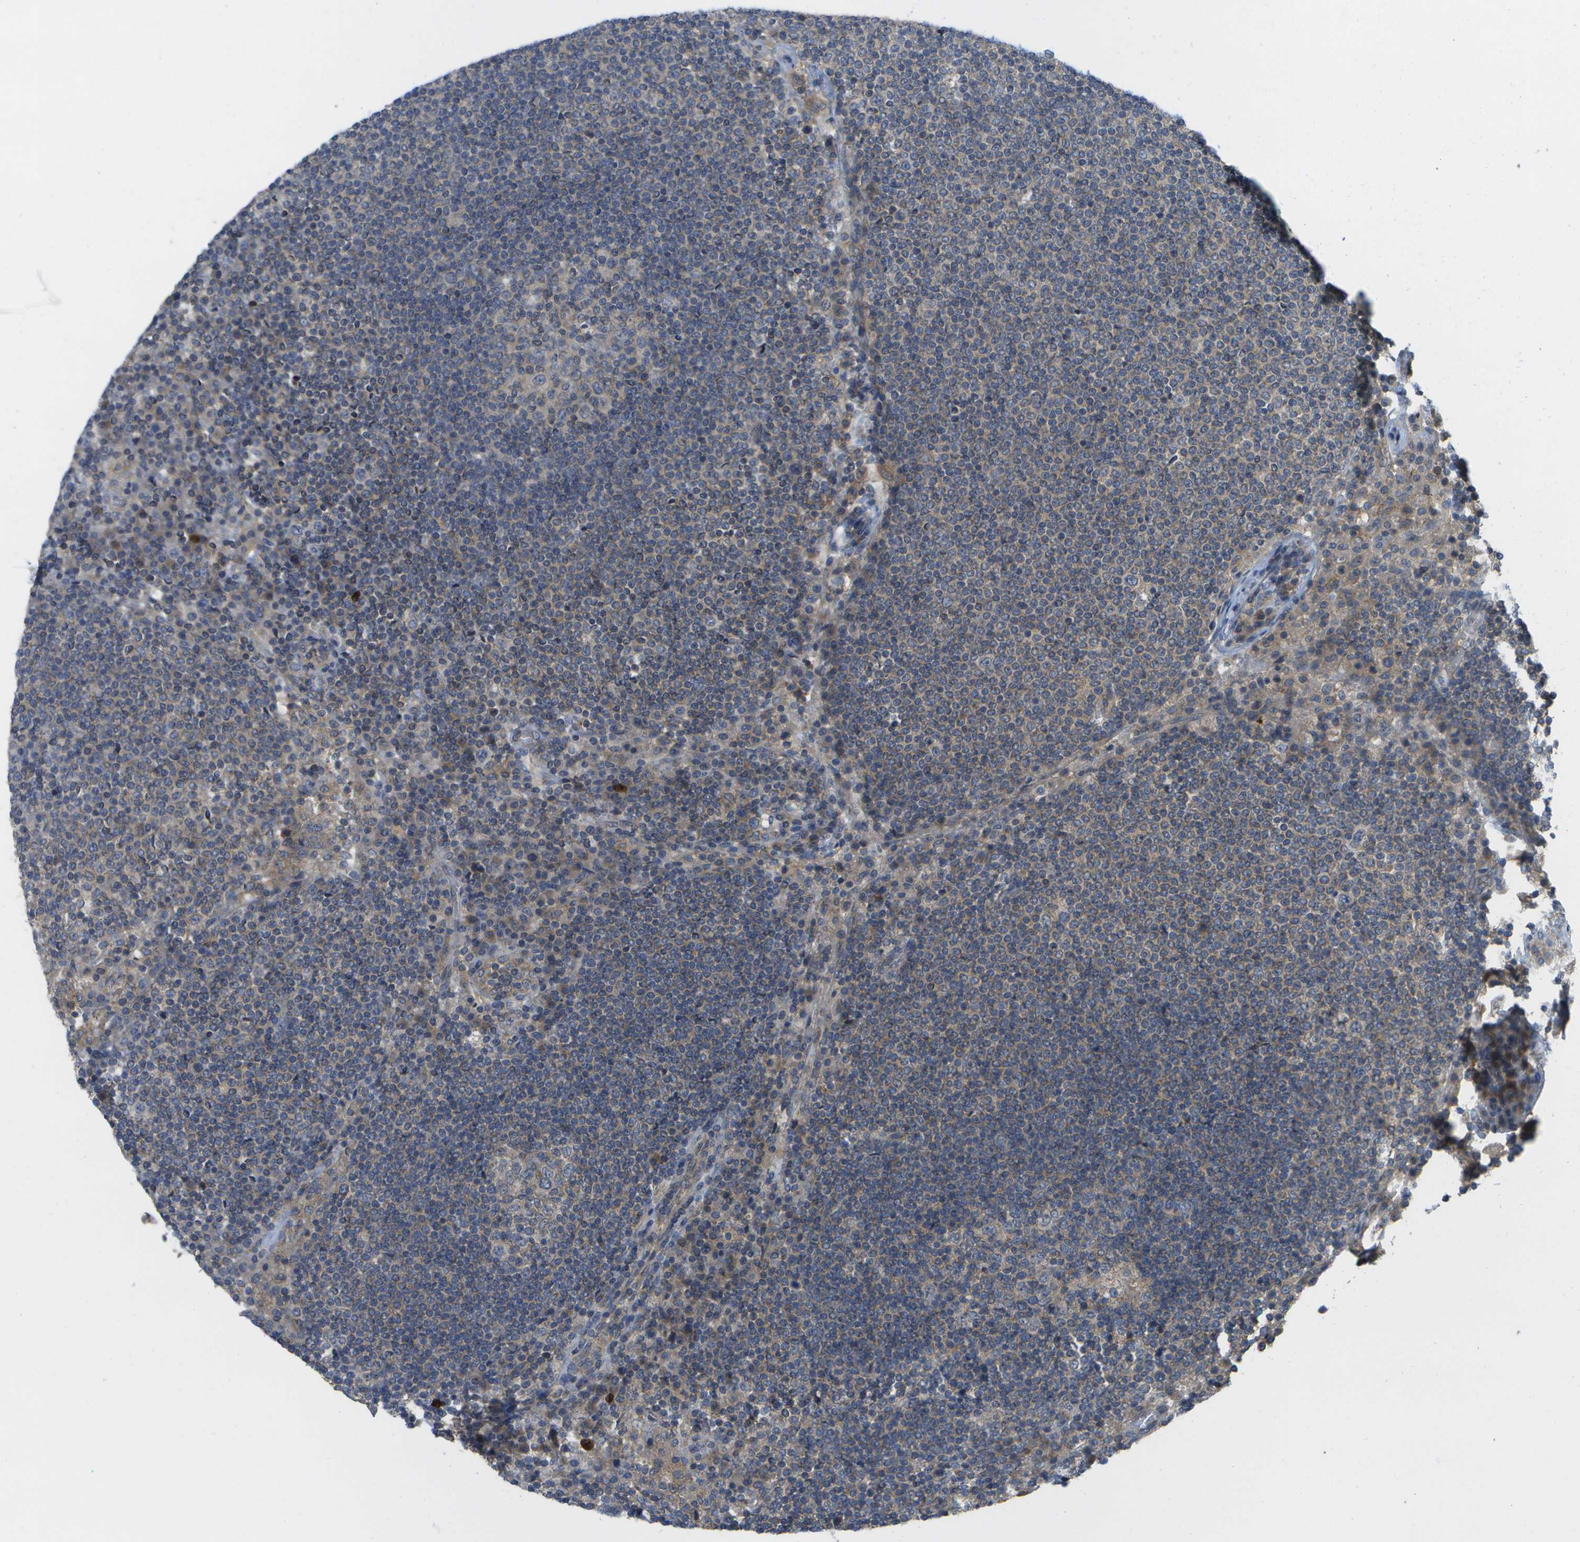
{"staining": {"intensity": "weak", "quantity": "25%-75%", "location": "cytoplasmic/membranous"}, "tissue": "lymph node", "cell_type": "Germinal center cells", "image_type": "normal", "snomed": [{"axis": "morphology", "description": "Normal tissue, NOS"}, {"axis": "topography", "description": "Lymph node"}], "caption": "This histopathology image displays unremarkable lymph node stained with immunohistochemistry to label a protein in brown. The cytoplasmic/membranous of germinal center cells show weak positivity for the protein. Nuclei are counter-stained blue.", "gene": "DPM3", "patient": {"sex": "female", "age": 53}}